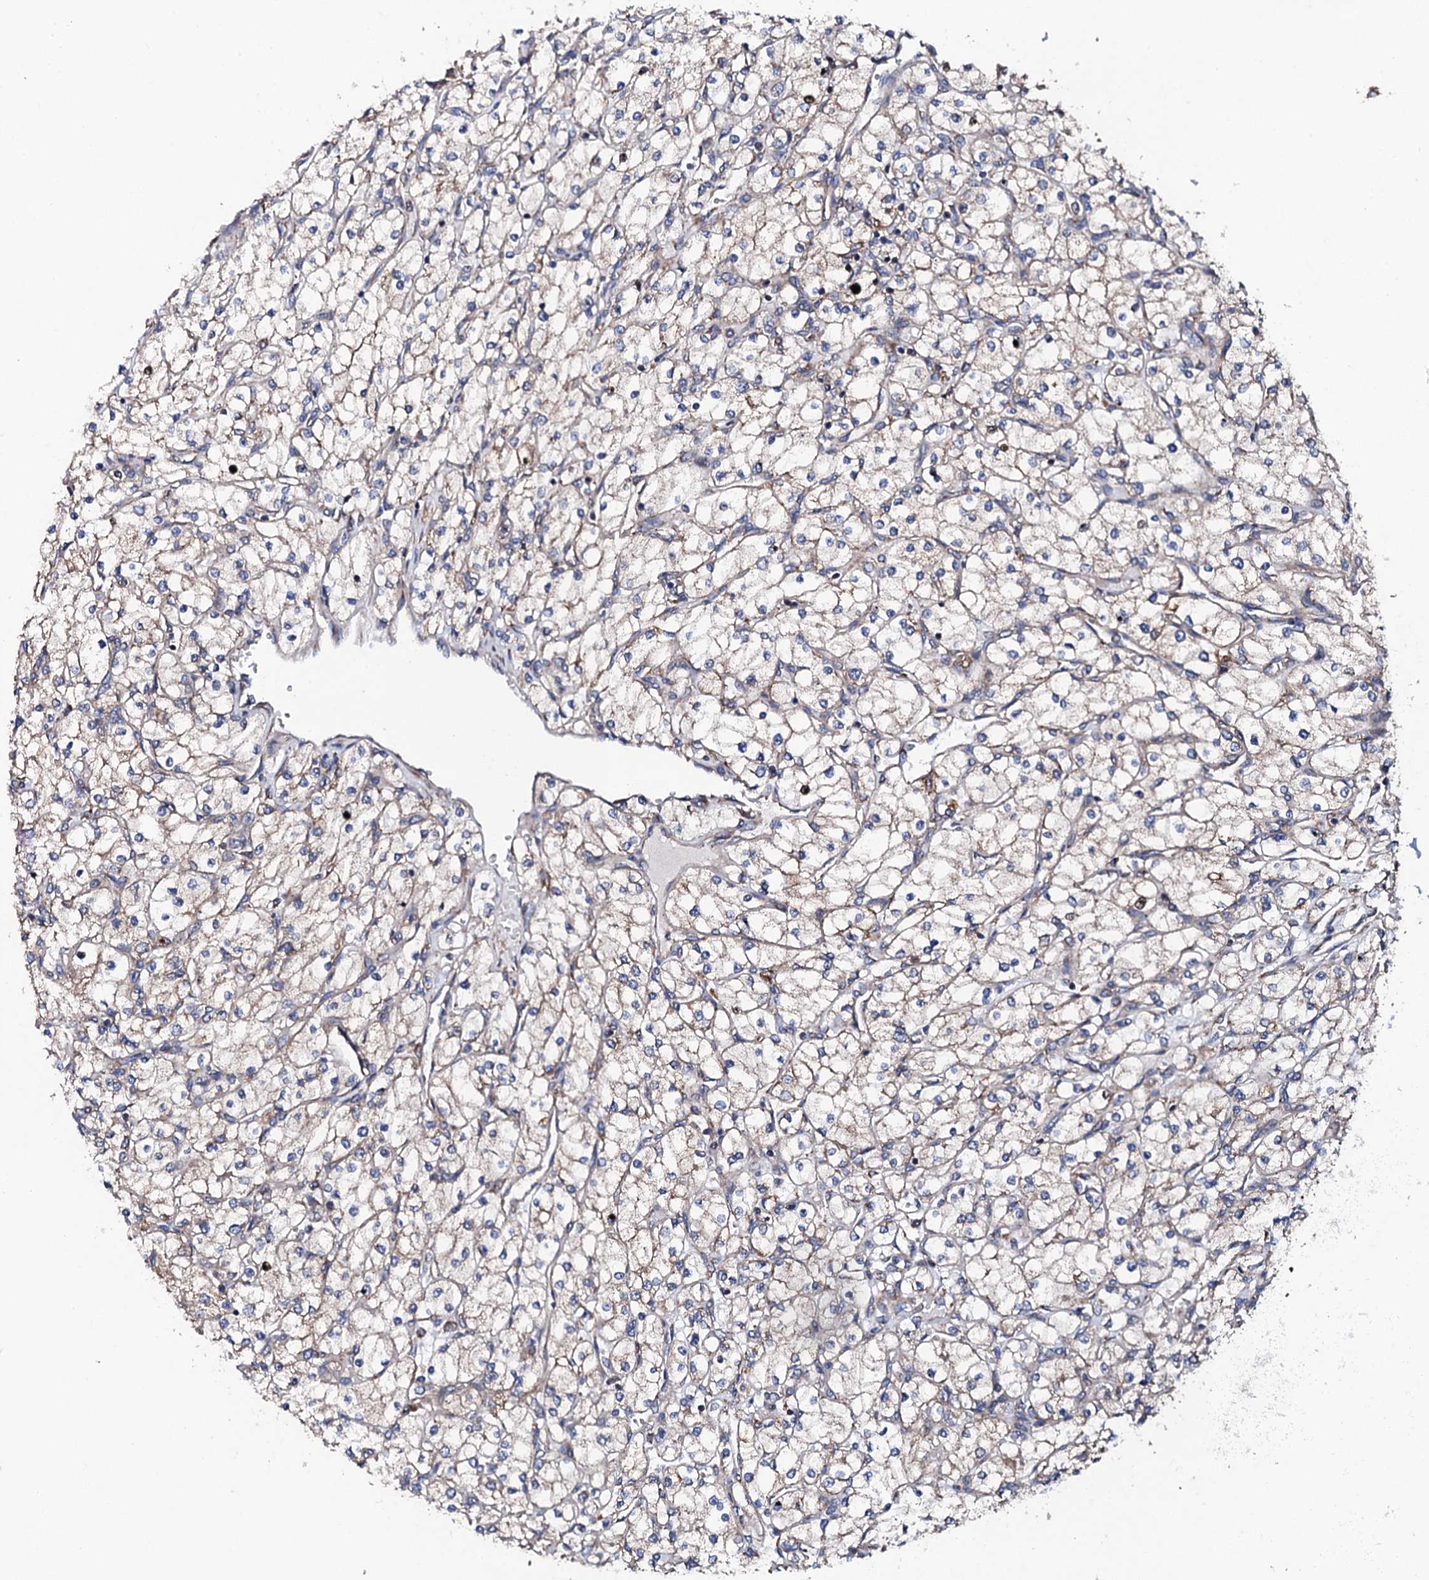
{"staining": {"intensity": "negative", "quantity": "none", "location": "none"}, "tissue": "renal cancer", "cell_type": "Tumor cells", "image_type": "cancer", "snomed": [{"axis": "morphology", "description": "Adenocarcinoma, NOS"}, {"axis": "topography", "description": "Kidney"}], "caption": "DAB (3,3'-diaminobenzidine) immunohistochemical staining of renal cancer (adenocarcinoma) displays no significant expression in tumor cells.", "gene": "LIPT2", "patient": {"sex": "male", "age": 80}}